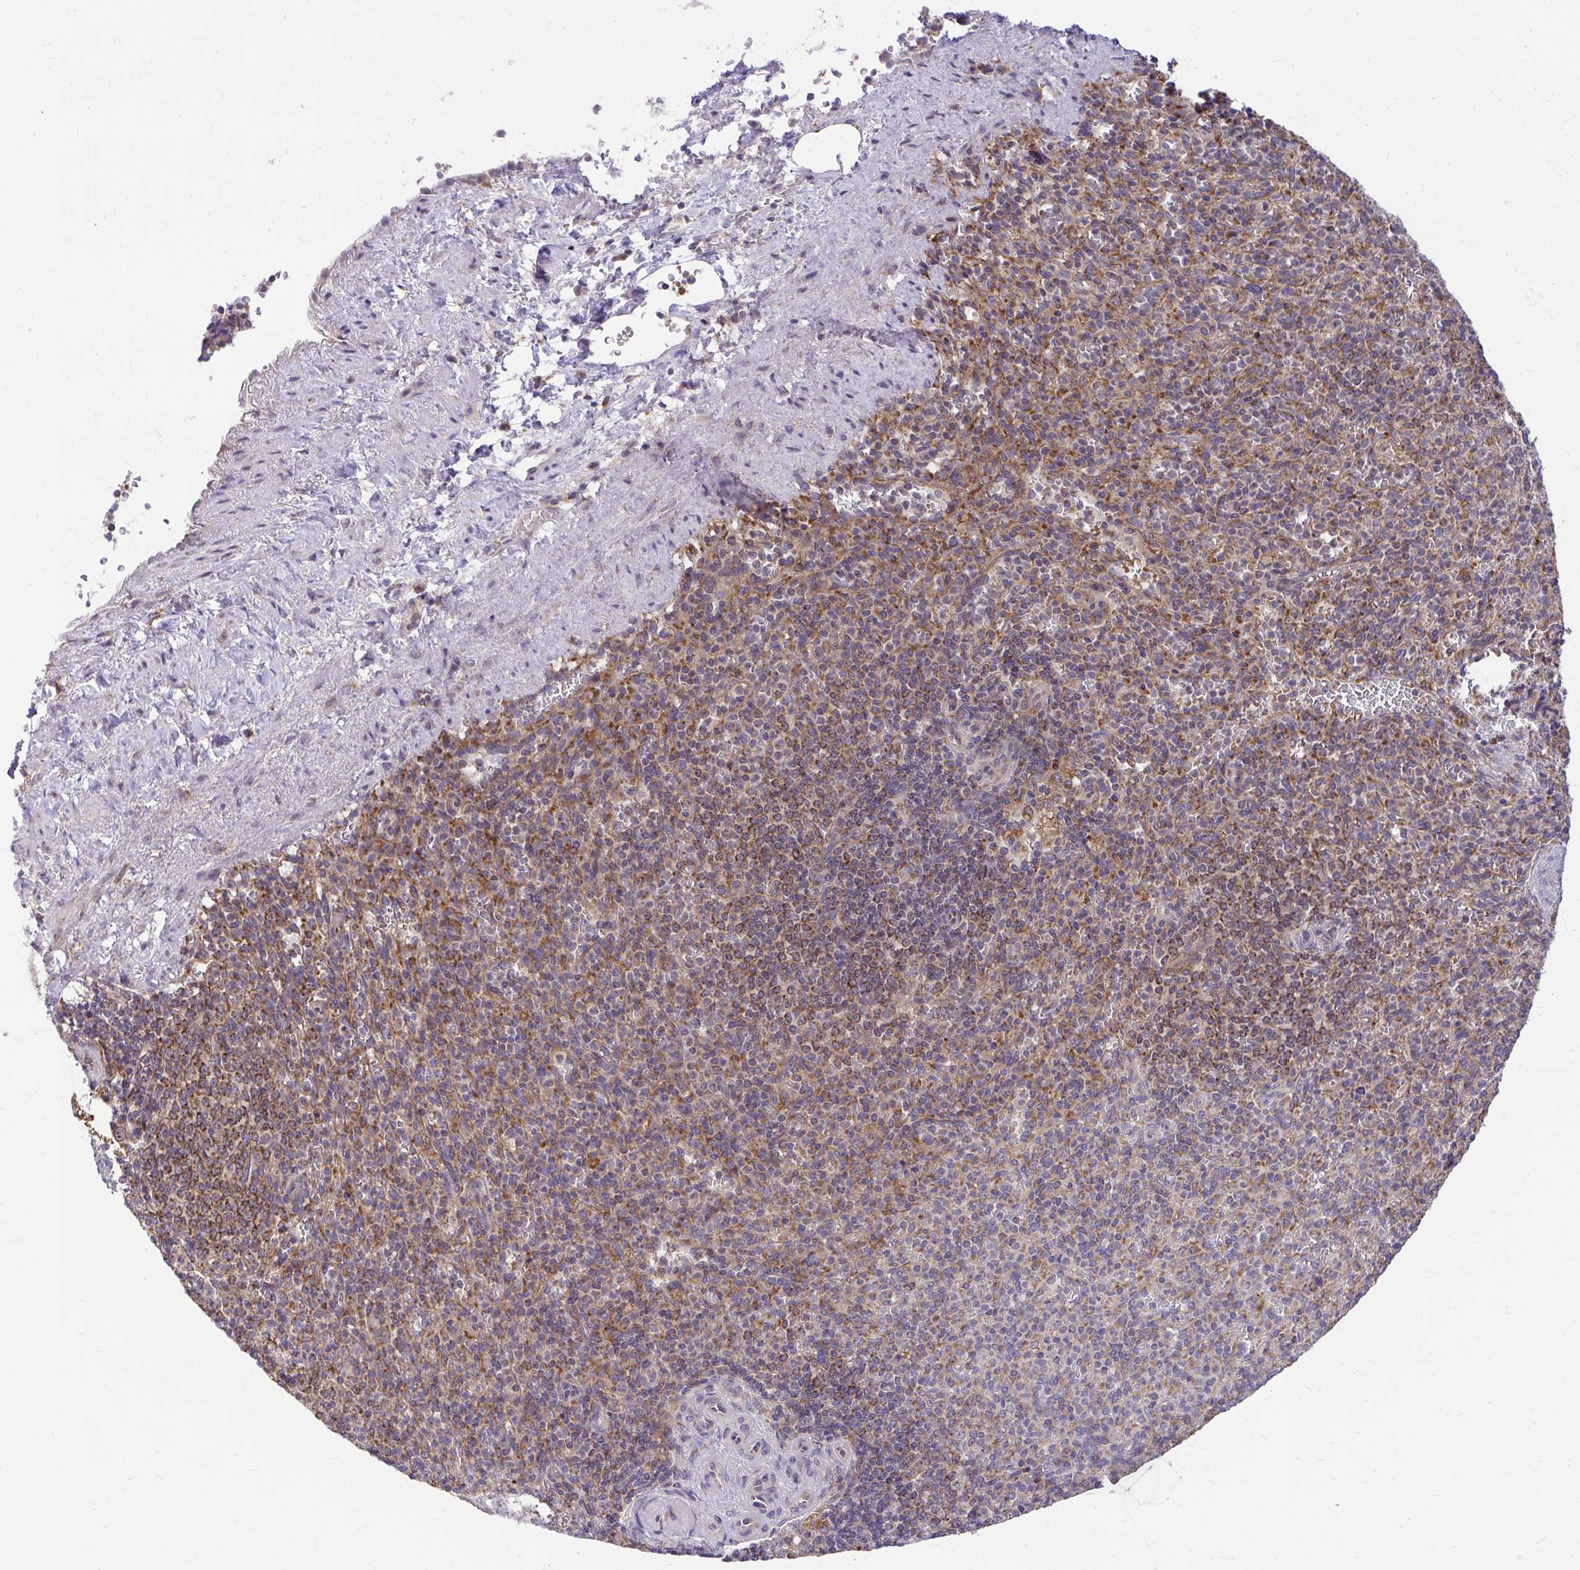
{"staining": {"intensity": "strong", "quantity": "25%-75%", "location": "cytoplasmic/membranous"}, "tissue": "spleen", "cell_type": "Cells in red pulp", "image_type": "normal", "snomed": [{"axis": "morphology", "description": "Normal tissue, NOS"}, {"axis": "topography", "description": "Spleen"}], "caption": "Protein expression analysis of unremarkable human spleen reveals strong cytoplasmic/membranous positivity in approximately 25%-75% of cells in red pulp. (Stains: DAB in brown, nuclei in blue, Microscopy: brightfield microscopy at high magnification).", "gene": "VTI1B", "patient": {"sex": "female", "age": 74}}